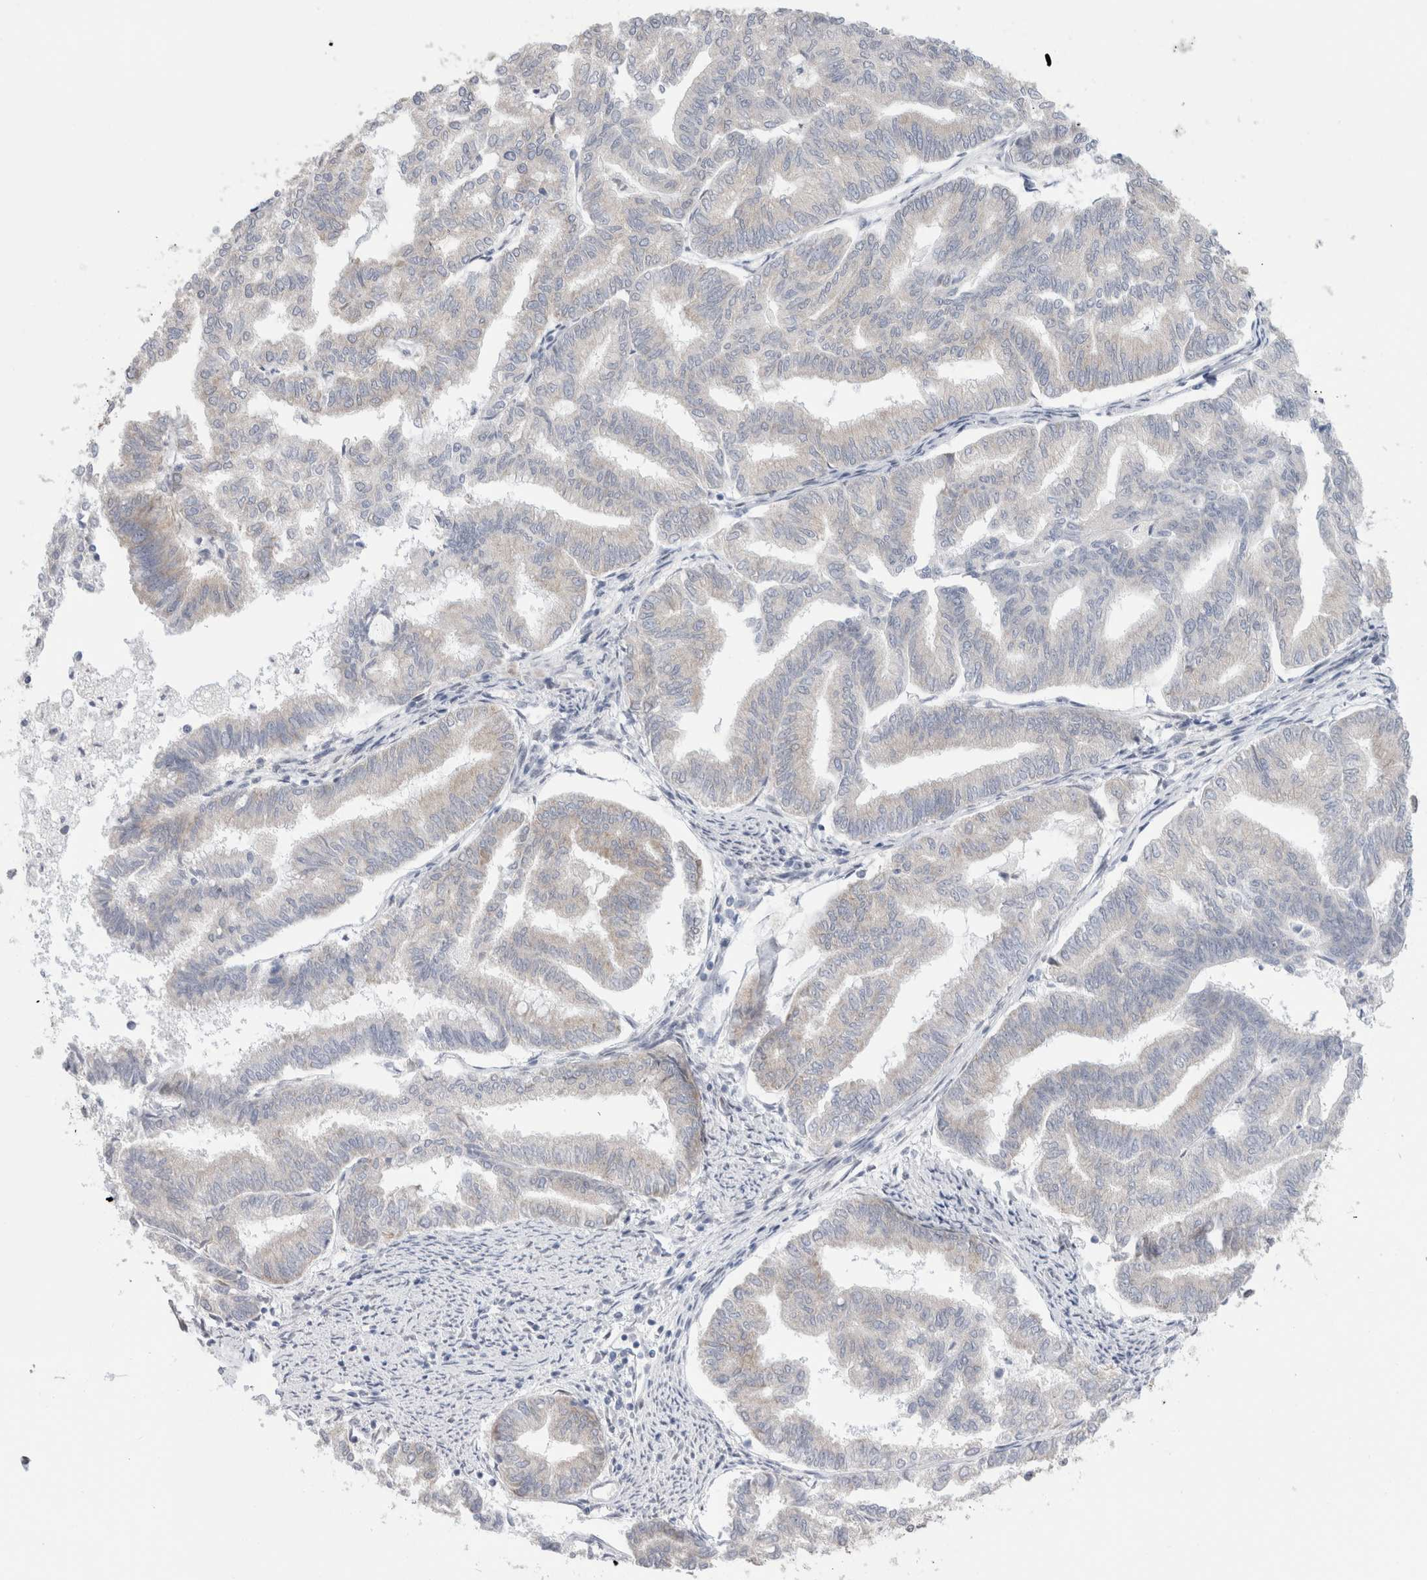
{"staining": {"intensity": "negative", "quantity": "none", "location": "none"}, "tissue": "endometrial cancer", "cell_type": "Tumor cells", "image_type": "cancer", "snomed": [{"axis": "morphology", "description": "Adenocarcinoma, NOS"}, {"axis": "topography", "description": "Endometrium"}], "caption": "An image of human endometrial adenocarcinoma is negative for staining in tumor cells.", "gene": "NDOR1", "patient": {"sex": "female", "age": 79}}